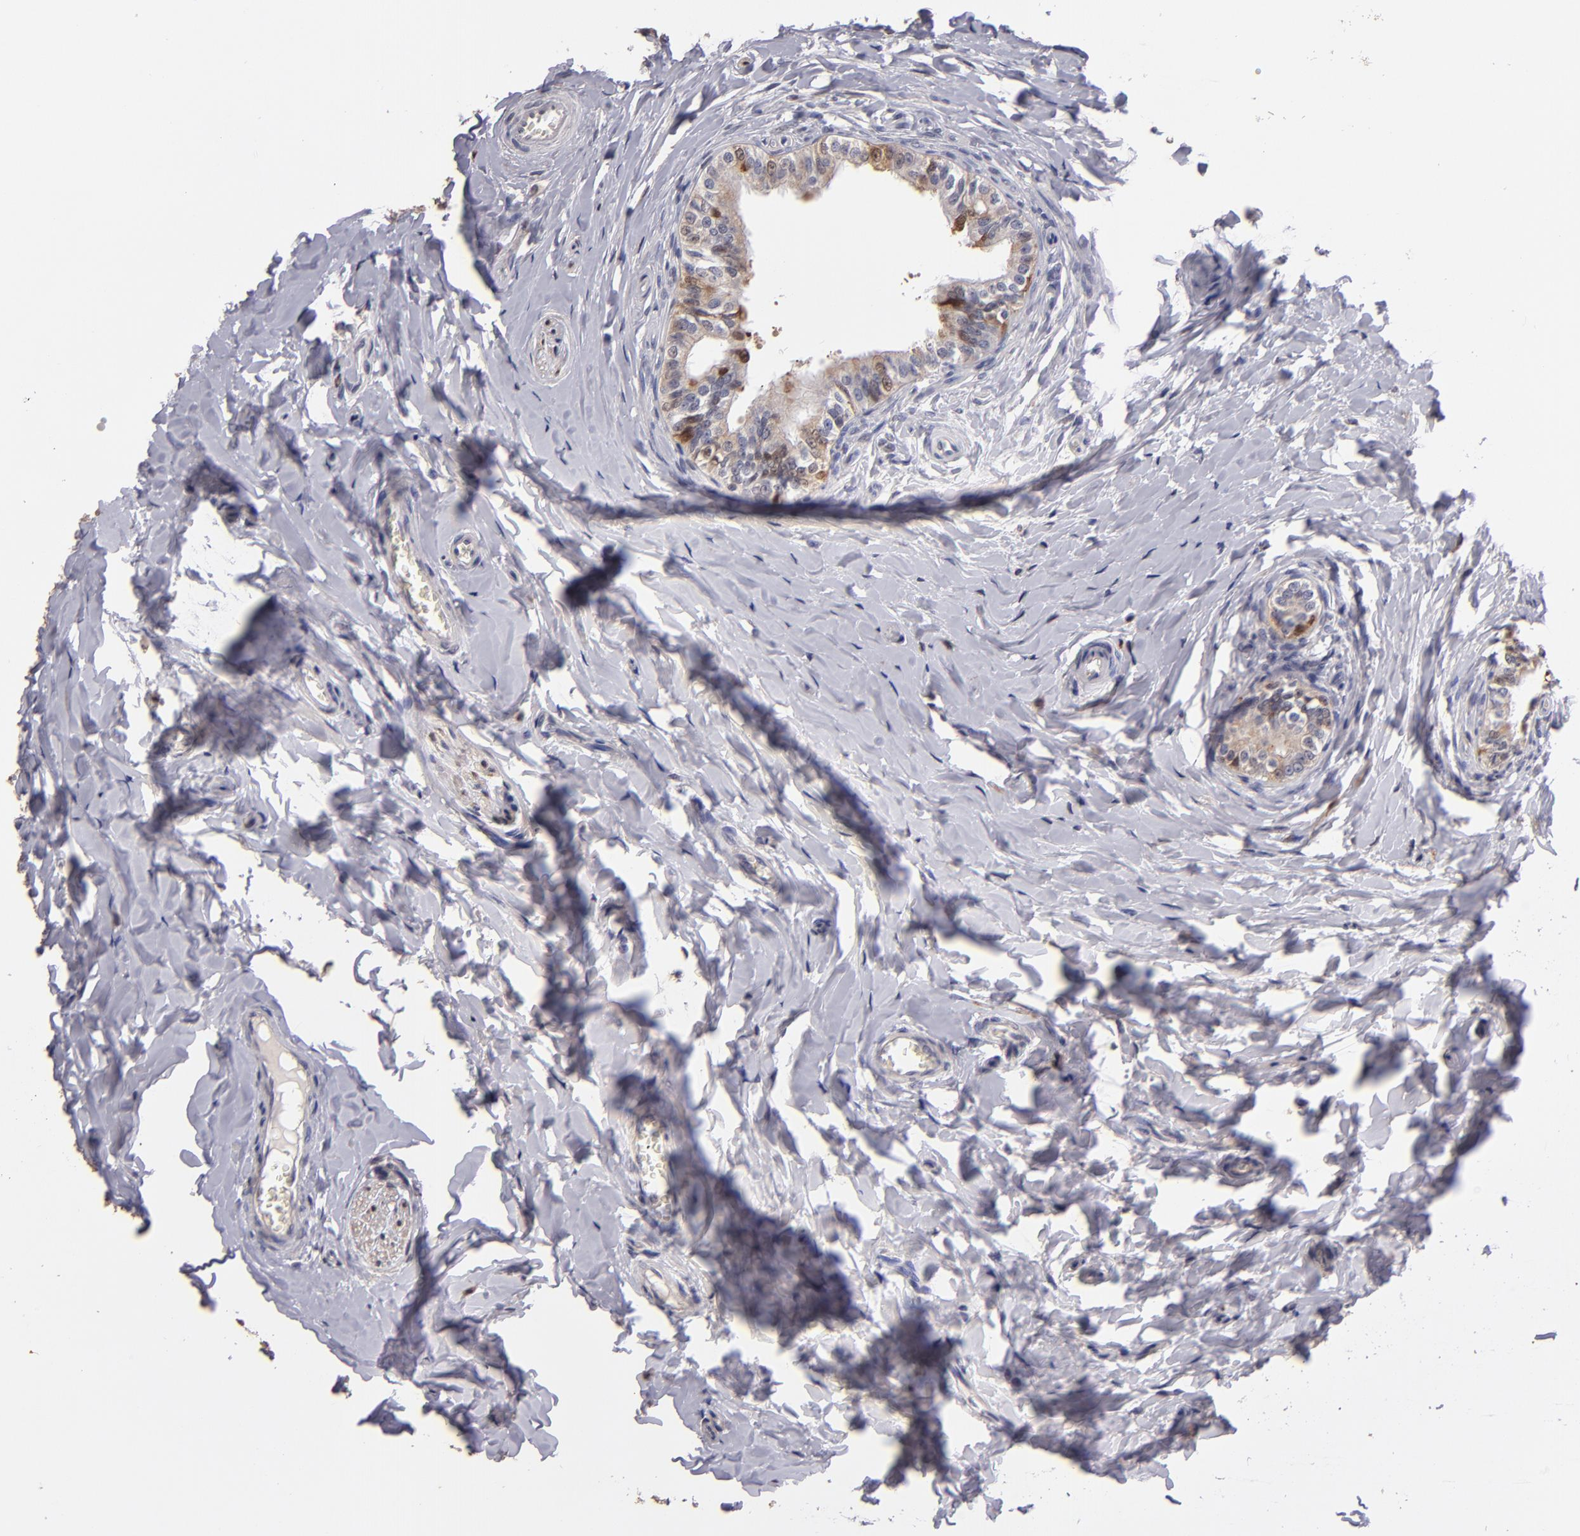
{"staining": {"intensity": "moderate", "quantity": "<25%", "location": "cytoplasmic/membranous,nuclear"}, "tissue": "epididymis", "cell_type": "Glandular cells", "image_type": "normal", "snomed": [{"axis": "morphology", "description": "Normal tissue, NOS"}, {"axis": "topography", "description": "Soft tissue"}, {"axis": "topography", "description": "Epididymis"}], "caption": "DAB immunohistochemical staining of benign human epididymis displays moderate cytoplasmic/membranous,nuclear protein expression in about <25% of glandular cells. (DAB = brown stain, brightfield microscopy at high magnification).", "gene": "S100A1", "patient": {"sex": "male", "age": 26}}